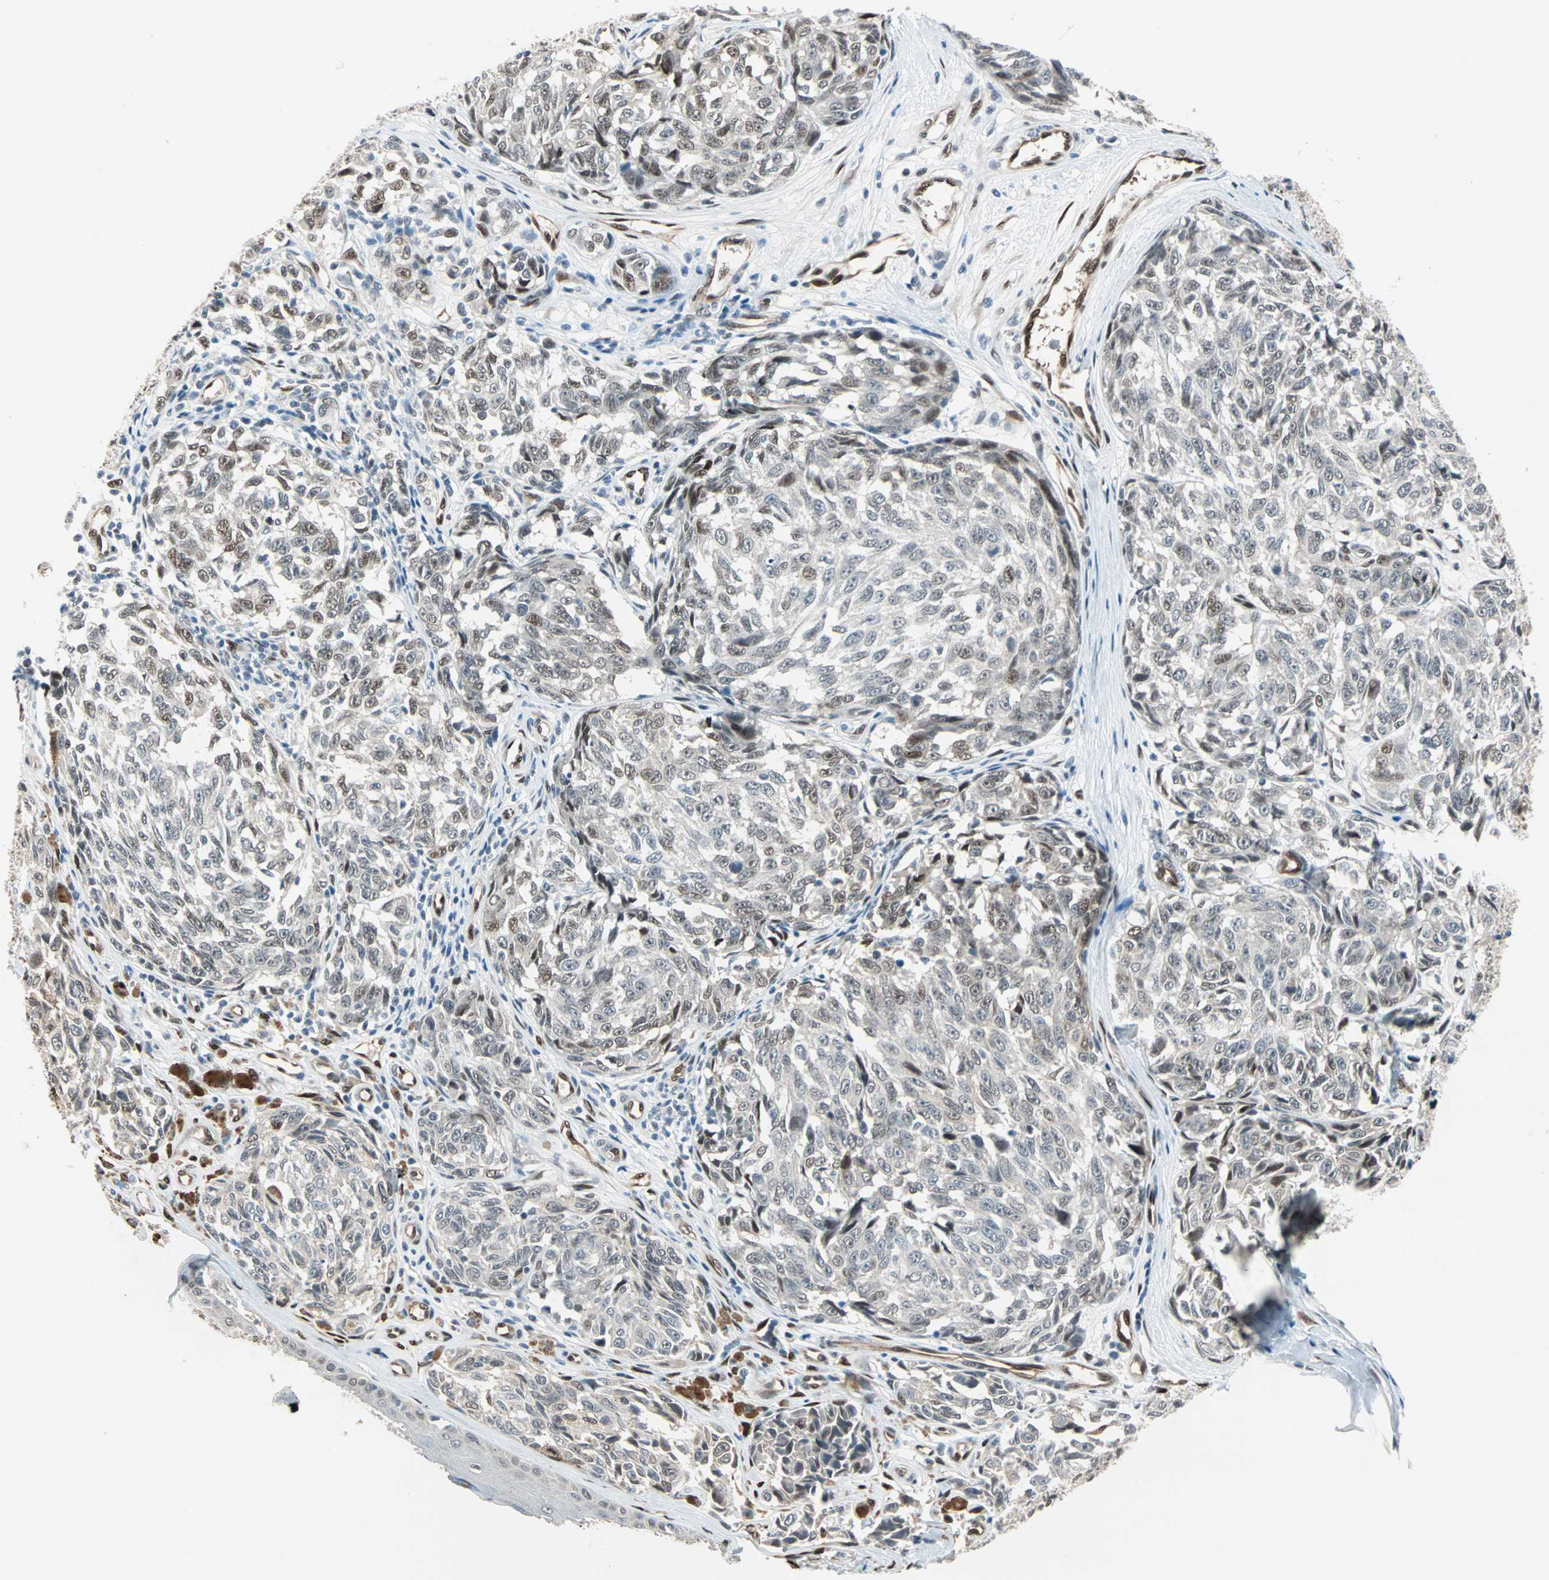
{"staining": {"intensity": "weak", "quantity": ">75%", "location": "nuclear"}, "tissue": "melanoma", "cell_type": "Tumor cells", "image_type": "cancer", "snomed": [{"axis": "morphology", "description": "Malignant melanoma, NOS"}, {"axis": "topography", "description": "Skin"}], "caption": "The histopathology image demonstrates staining of malignant melanoma, revealing weak nuclear protein staining (brown color) within tumor cells.", "gene": "WWTR1", "patient": {"sex": "female", "age": 64}}